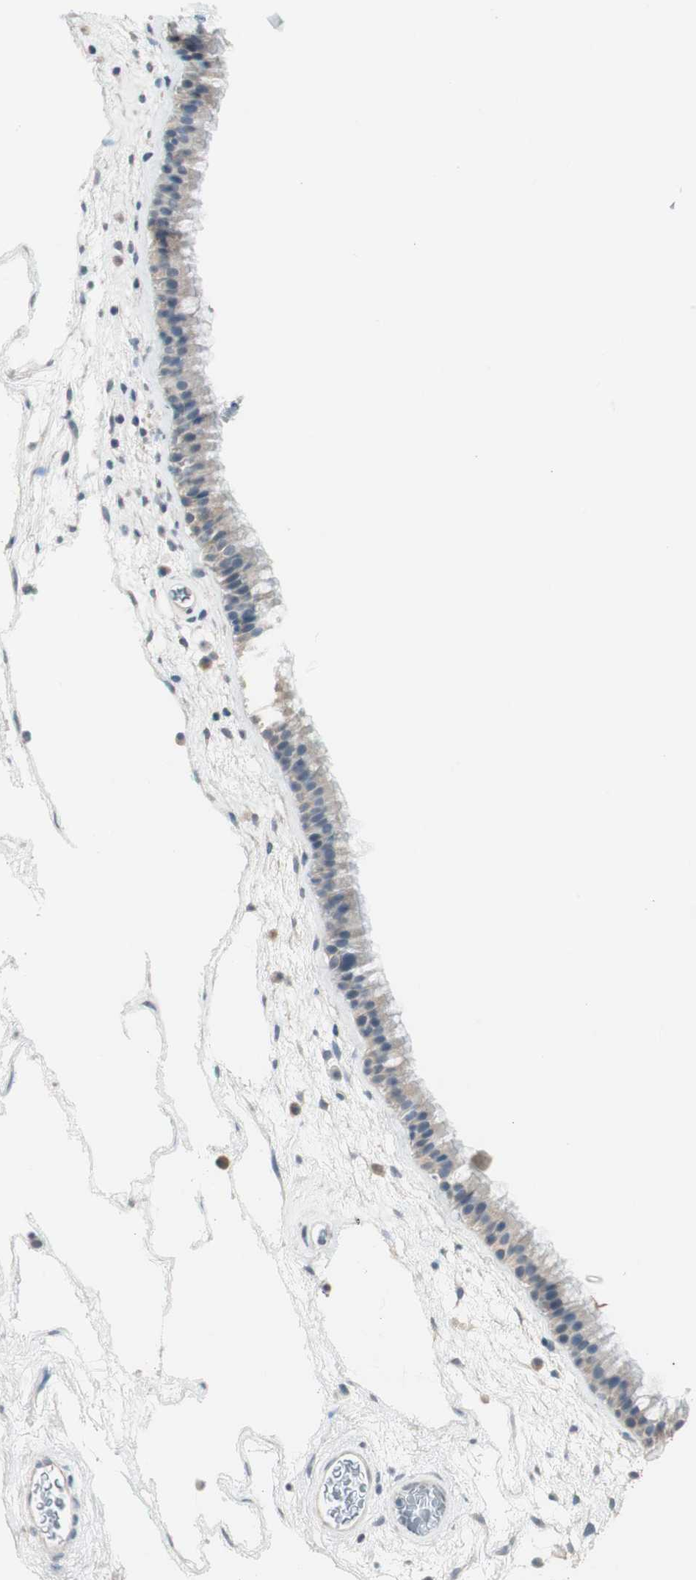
{"staining": {"intensity": "weak", "quantity": ">75%", "location": "cytoplasmic/membranous"}, "tissue": "nasopharynx", "cell_type": "Respiratory epithelial cells", "image_type": "normal", "snomed": [{"axis": "morphology", "description": "Normal tissue, NOS"}, {"axis": "morphology", "description": "Inflammation, NOS"}, {"axis": "topography", "description": "Nasopharynx"}], "caption": "Protein staining of benign nasopharynx demonstrates weak cytoplasmic/membranous expression in approximately >75% of respiratory epithelial cells.", "gene": "EVA1A", "patient": {"sex": "male", "age": 48}}